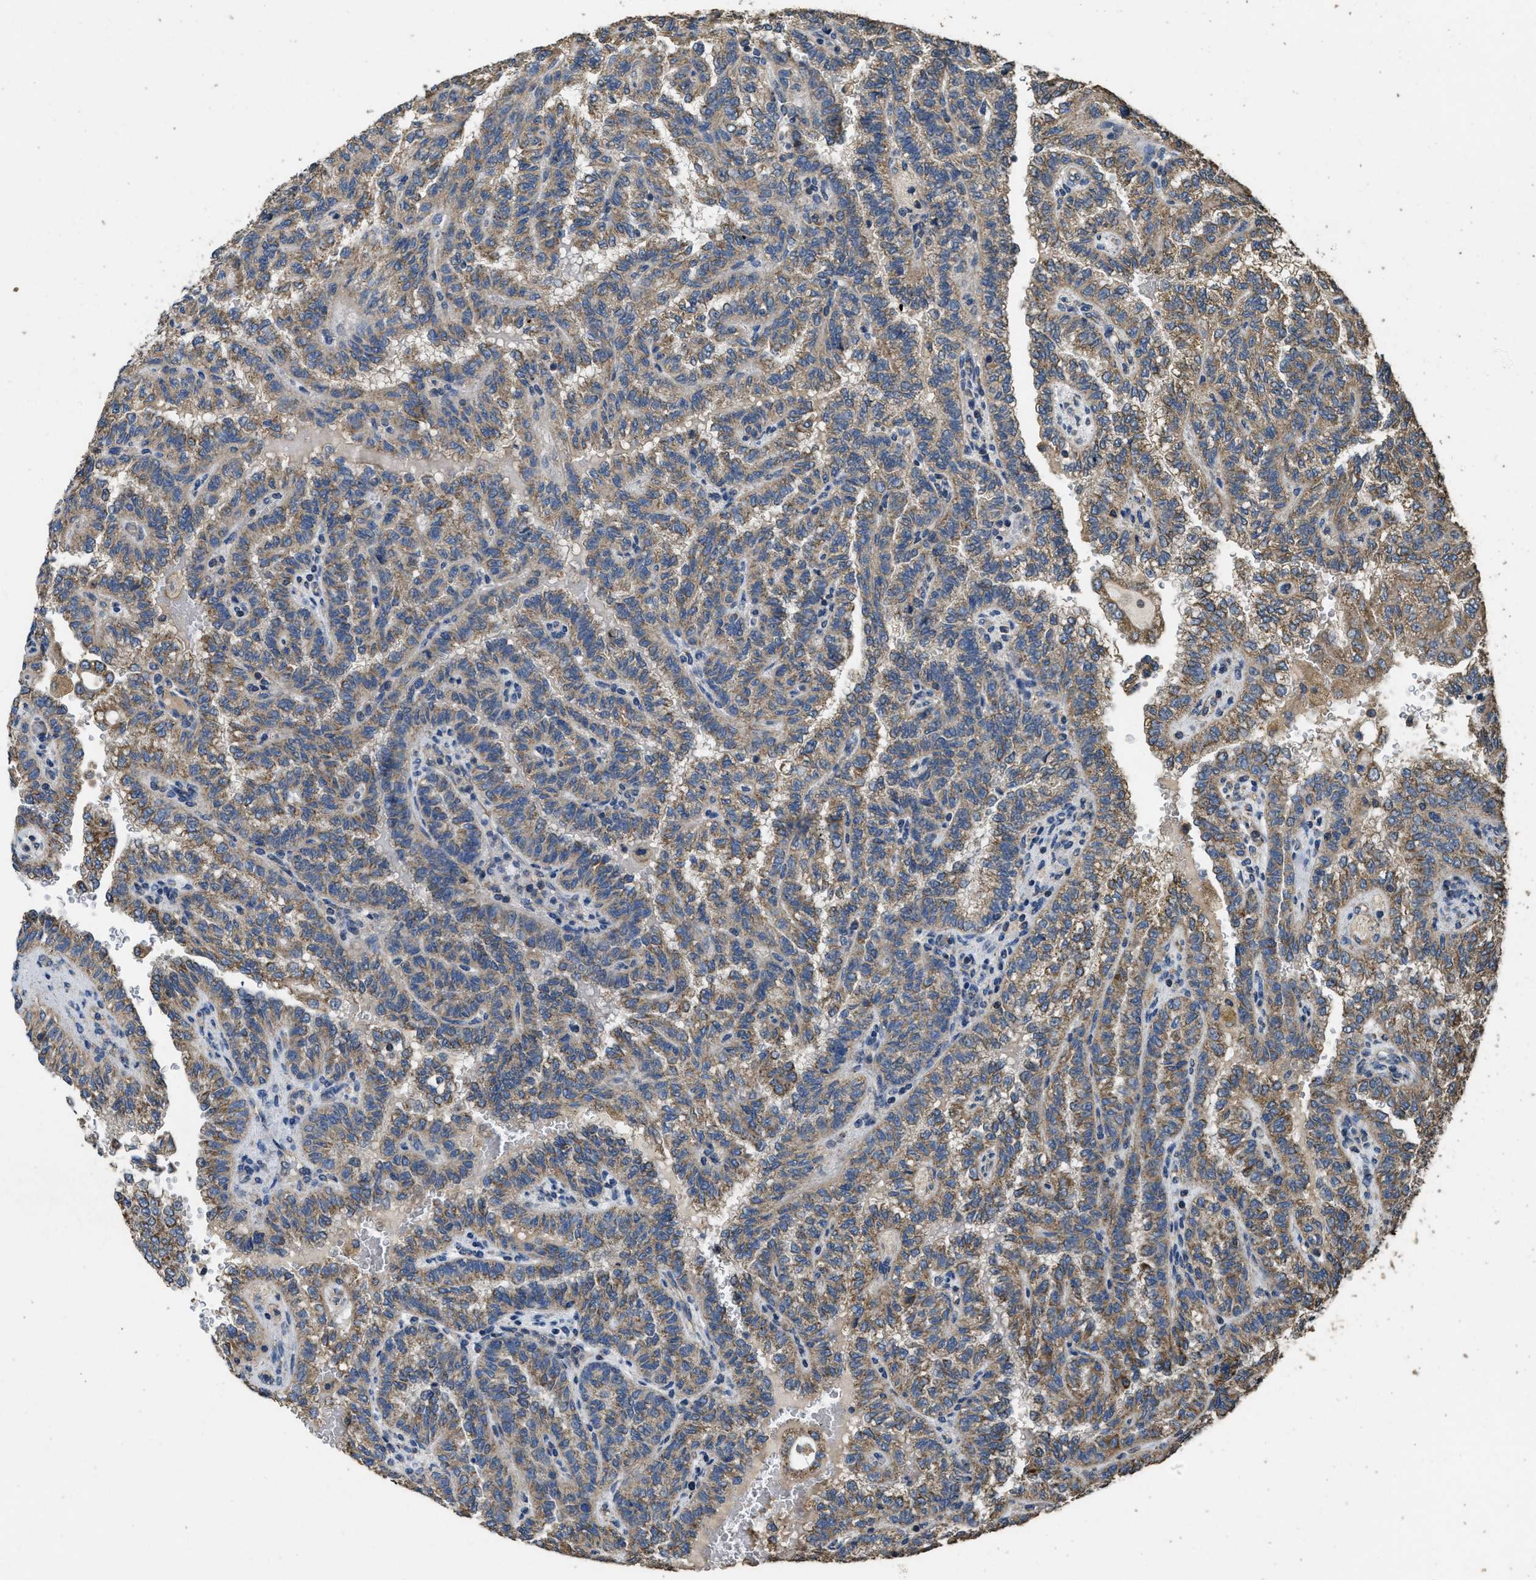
{"staining": {"intensity": "moderate", "quantity": "25%-75%", "location": "cytoplasmic/membranous"}, "tissue": "renal cancer", "cell_type": "Tumor cells", "image_type": "cancer", "snomed": [{"axis": "morphology", "description": "Inflammation, NOS"}, {"axis": "morphology", "description": "Adenocarcinoma, NOS"}, {"axis": "topography", "description": "Kidney"}], "caption": "Protein expression by immunohistochemistry displays moderate cytoplasmic/membranous staining in about 25%-75% of tumor cells in renal cancer (adenocarcinoma).", "gene": "CYRIA", "patient": {"sex": "male", "age": 68}}